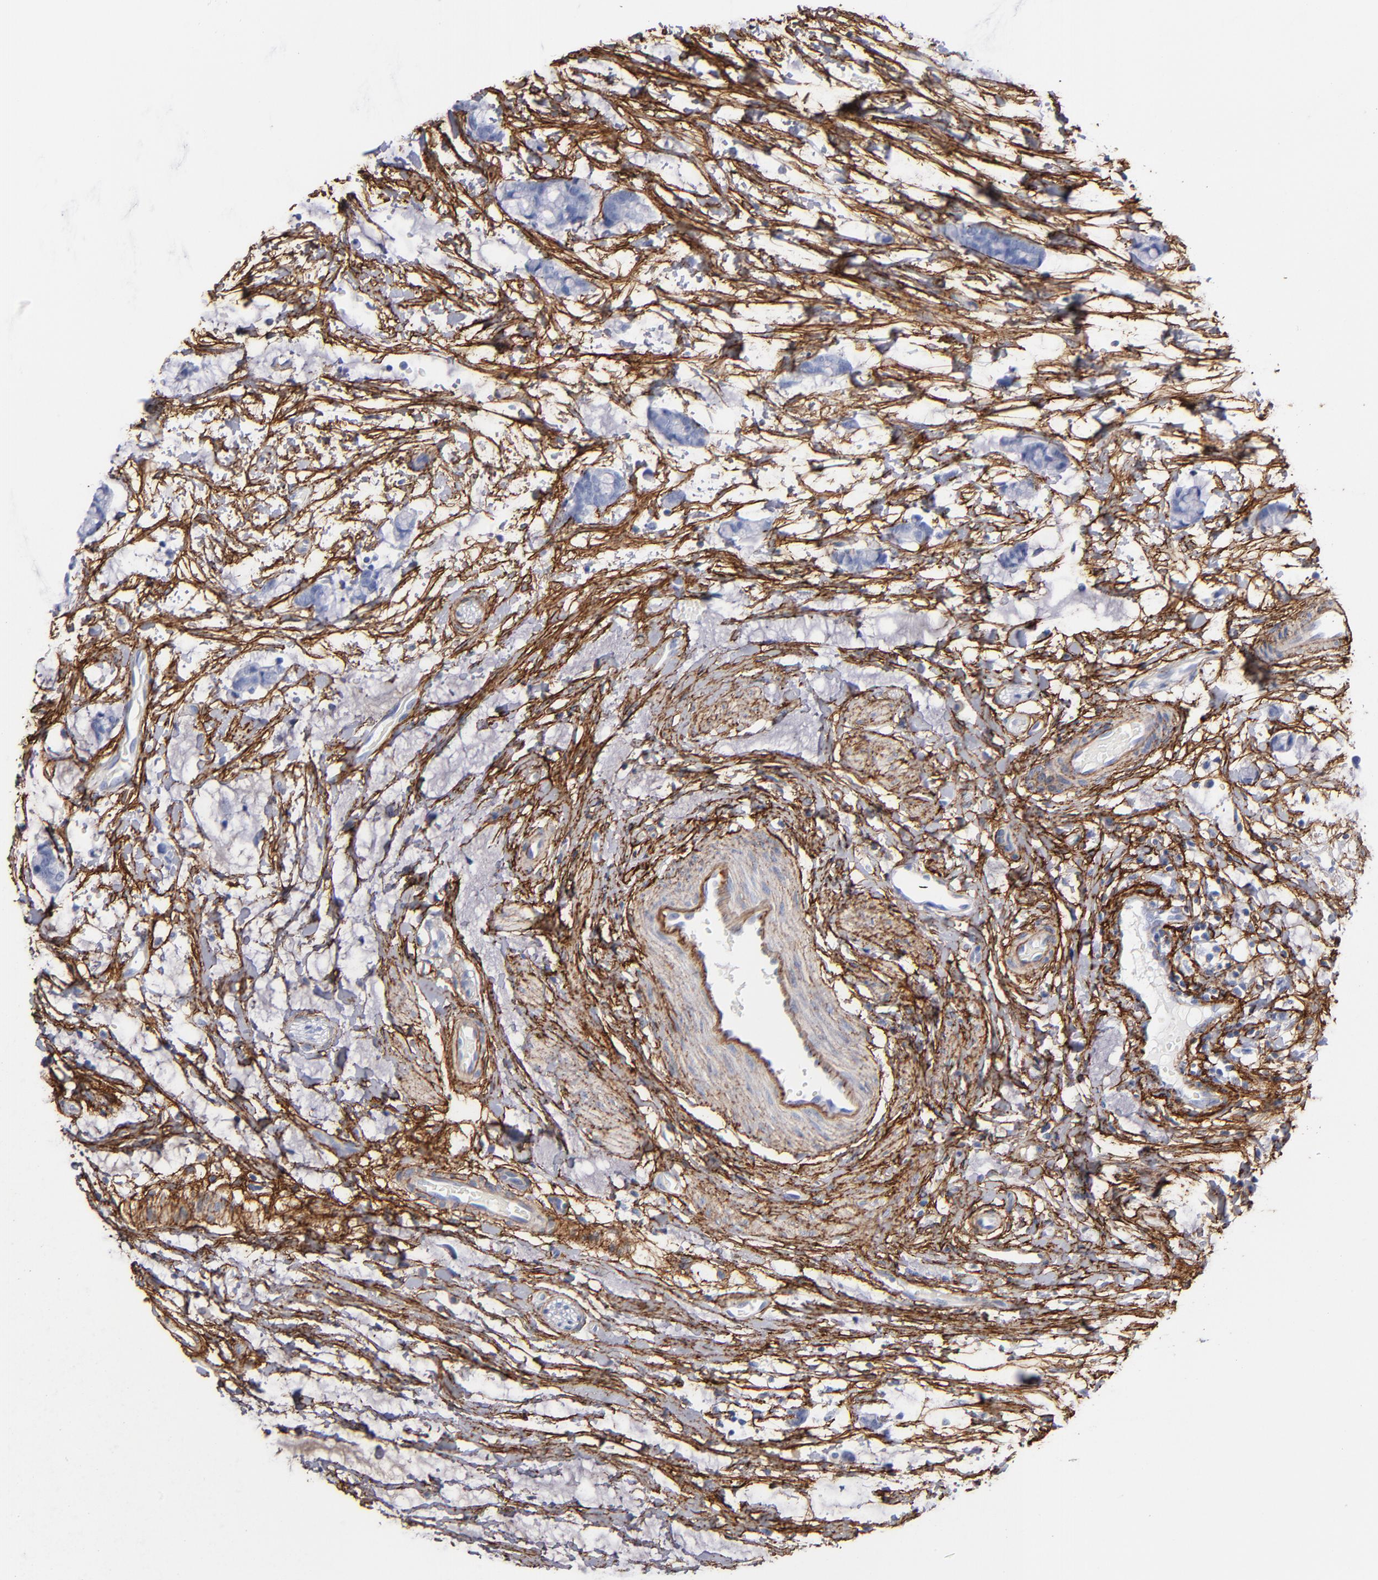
{"staining": {"intensity": "negative", "quantity": "none", "location": "none"}, "tissue": "colorectal cancer", "cell_type": "Tumor cells", "image_type": "cancer", "snomed": [{"axis": "morphology", "description": "Adenocarcinoma, NOS"}, {"axis": "topography", "description": "Colon"}], "caption": "Immunohistochemistry (IHC) micrograph of neoplastic tissue: adenocarcinoma (colorectal) stained with DAB (3,3'-diaminobenzidine) shows no significant protein staining in tumor cells. Brightfield microscopy of immunohistochemistry (IHC) stained with DAB (brown) and hematoxylin (blue), captured at high magnification.", "gene": "EMILIN1", "patient": {"sex": "male", "age": 14}}